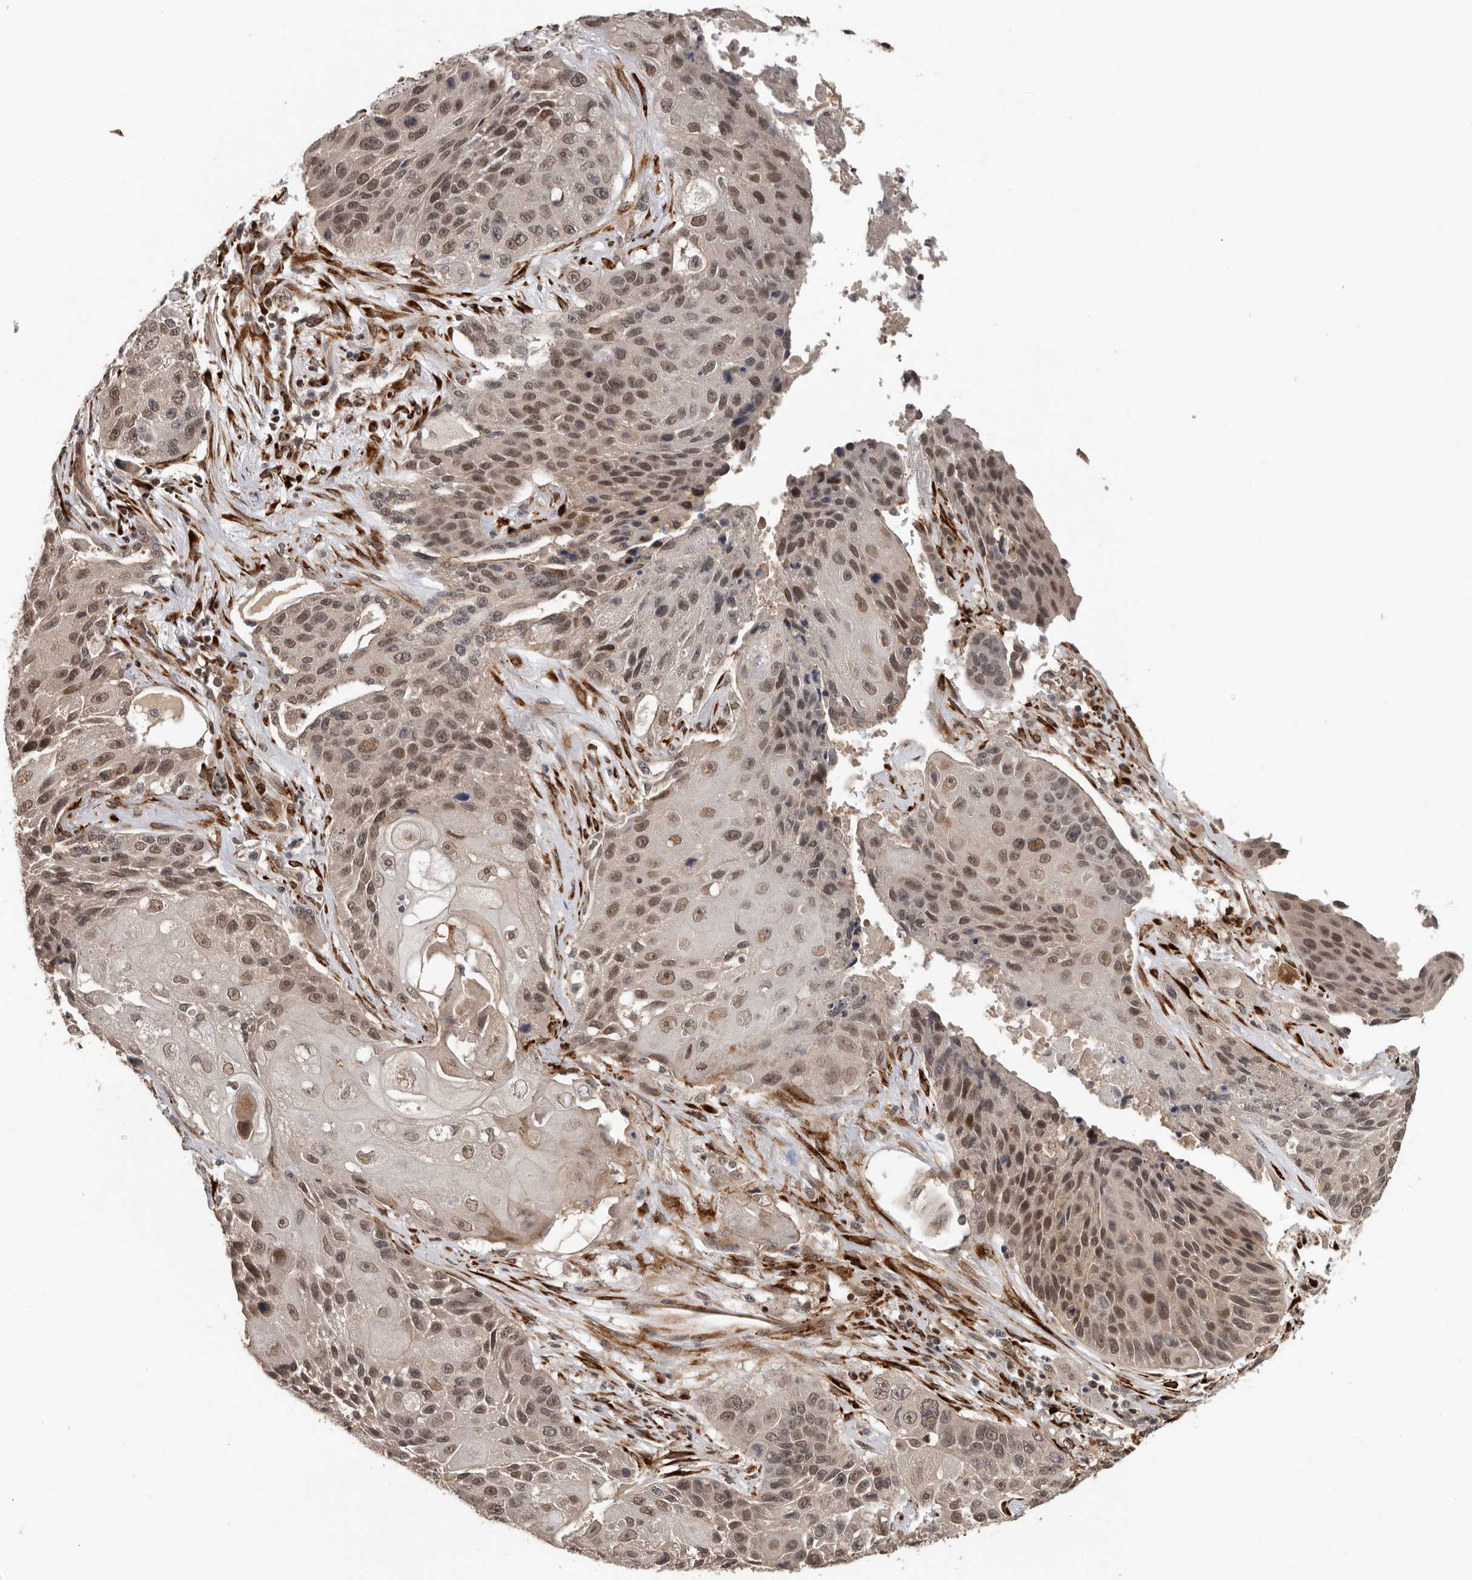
{"staining": {"intensity": "moderate", "quantity": ">75%", "location": "nuclear"}, "tissue": "lung cancer", "cell_type": "Tumor cells", "image_type": "cancer", "snomed": [{"axis": "morphology", "description": "Squamous cell carcinoma, NOS"}, {"axis": "topography", "description": "Lung"}], "caption": "Immunohistochemical staining of human lung cancer (squamous cell carcinoma) exhibits medium levels of moderate nuclear protein positivity in about >75% of tumor cells.", "gene": "HENMT1", "patient": {"sex": "male", "age": 61}}